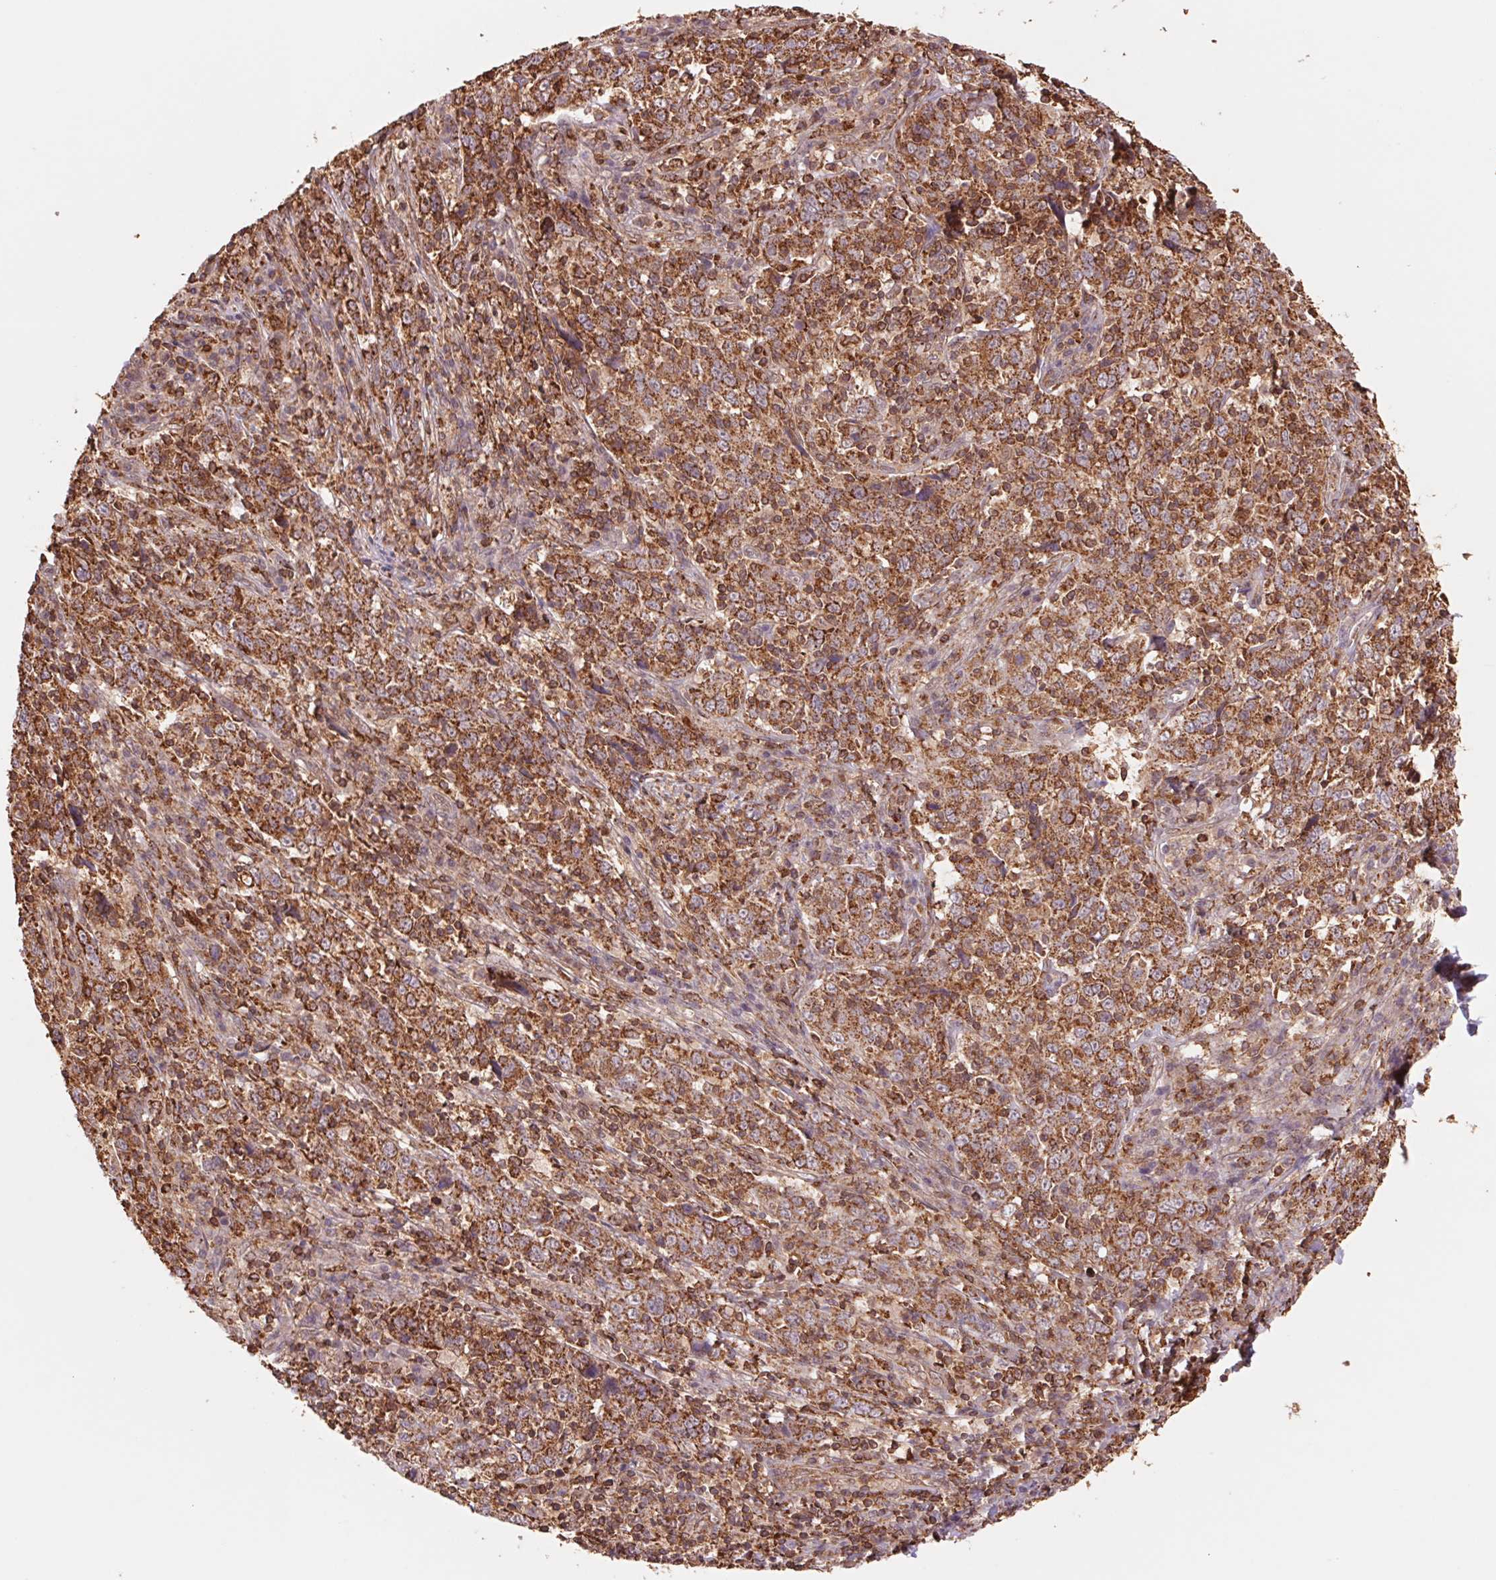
{"staining": {"intensity": "strong", "quantity": ">75%", "location": "cytoplasmic/membranous"}, "tissue": "cervical cancer", "cell_type": "Tumor cells", "image_type": "cancer", "snomed": [{"axis": "morphology", "description": "Squamous cell carcinoma, NOS"}, {"axis": "topography", "description": "Cervix"}], "caption": "Immunohistochemistry (IHC) (DAB (3,3'-diaminobenzidine)) staining of human cervical squamous cell carcinoma shows strong cytoplasmic/membranous protein expression in approximately >75% of tumor cells.", "gene": "URM1", "patient": {"sex": "female", "age": 46}}